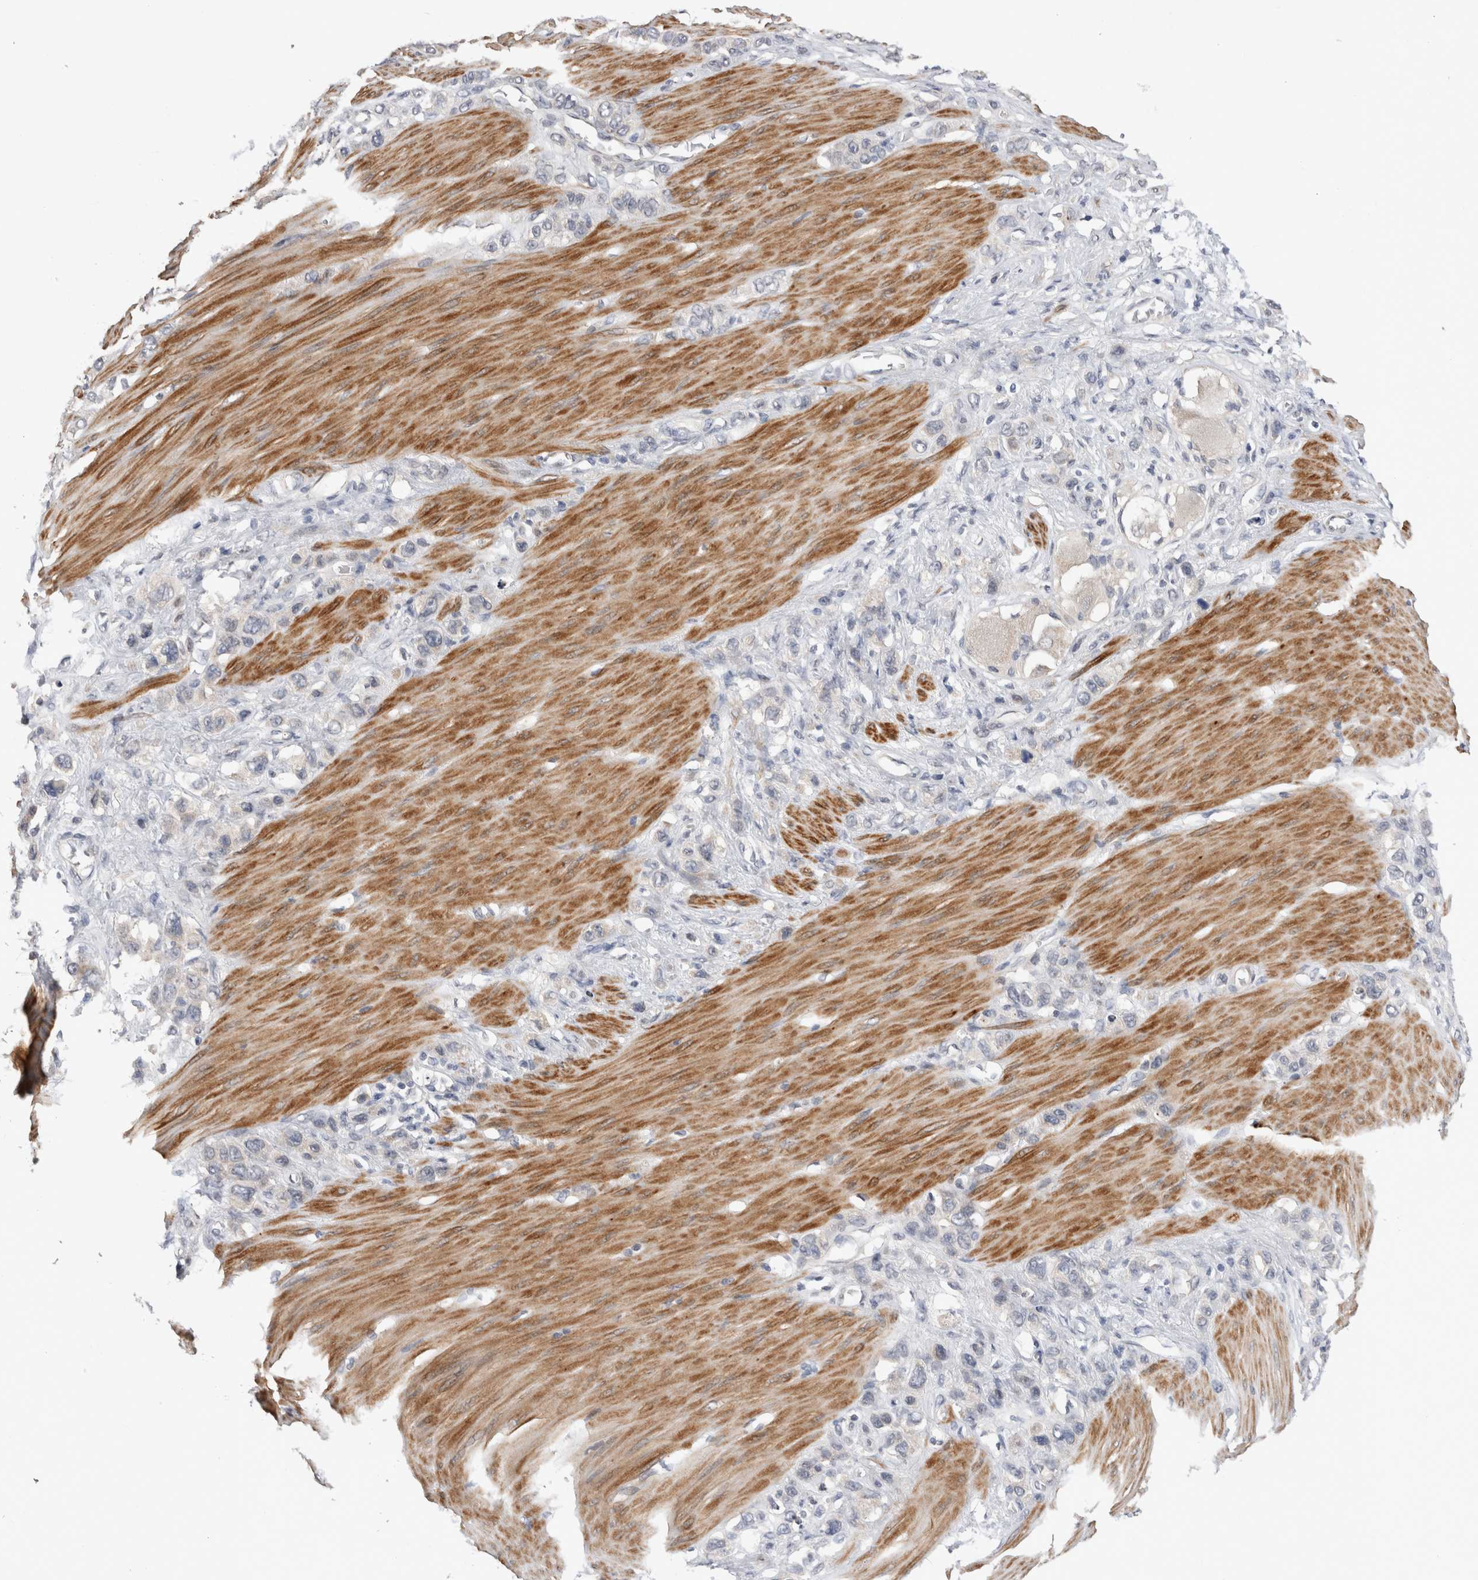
{"staining": {"intensity": "negative", "quantity": "none", "location": "none"}, "tissue": "stomach cancer", "cell_type": "Tumor cells", "image_type": "cancer", "snomed": [{"axis": "morphology", "description": "Adenocarcinoma, NOS"}, {"axis": "morphology", "description": "Adenocarcinoma, High grade"}, {"axis": "topography", "description": "Stomach, upper"}, {"axis": "topography", "description": "Stomach, lower"}], "caption": "A high-resolution photomicrograph shows immunohistochemistry staining of adenocarcinoma (stomach), which demonstrates no significant staining in tumor cells.", "gene": "CRYBG1", "patient": {"sex": "female", "age": 65}}